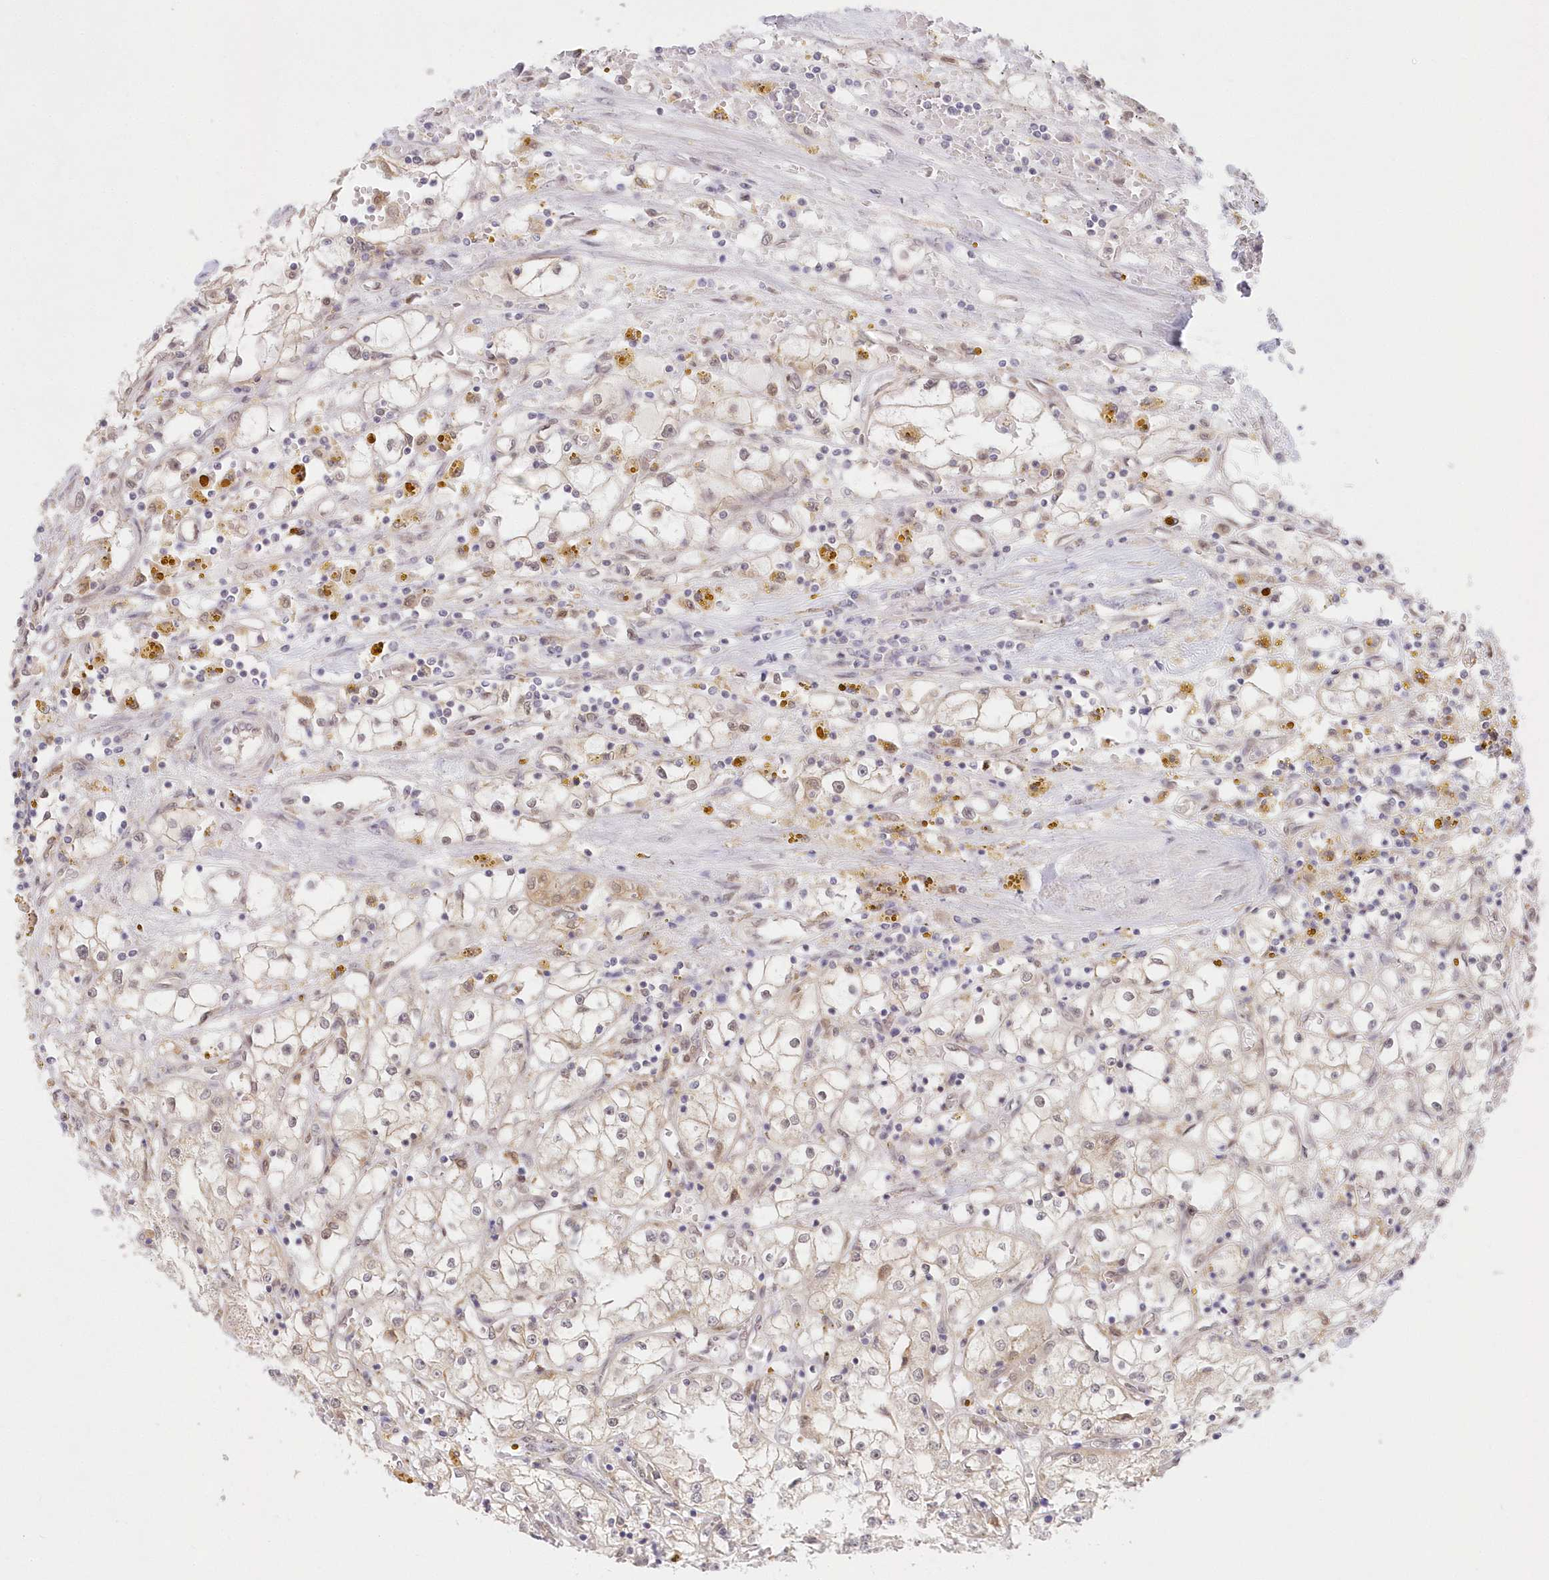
{"staining": {"intensity": "weak", "quantity": "<25%", "location": "cytoplasmic/membranous"}, "tissue": "renal cancer", "cell_type": "Tumor cells", "image_type": "cancer", "snomed": [{"axis": "morphology", "description": "Adenocarcinoma, NOS"}, {"axis": "topography", "description": "Kidney"}], "caption": "This is a photomicrograph of immunohistochemistry (IHC) staining of renal cancer (adenocarcinoma), which shows no expression in tumor cells.", "gene": "RNPEP", "patient": {"sex": "male", "age": 56}}